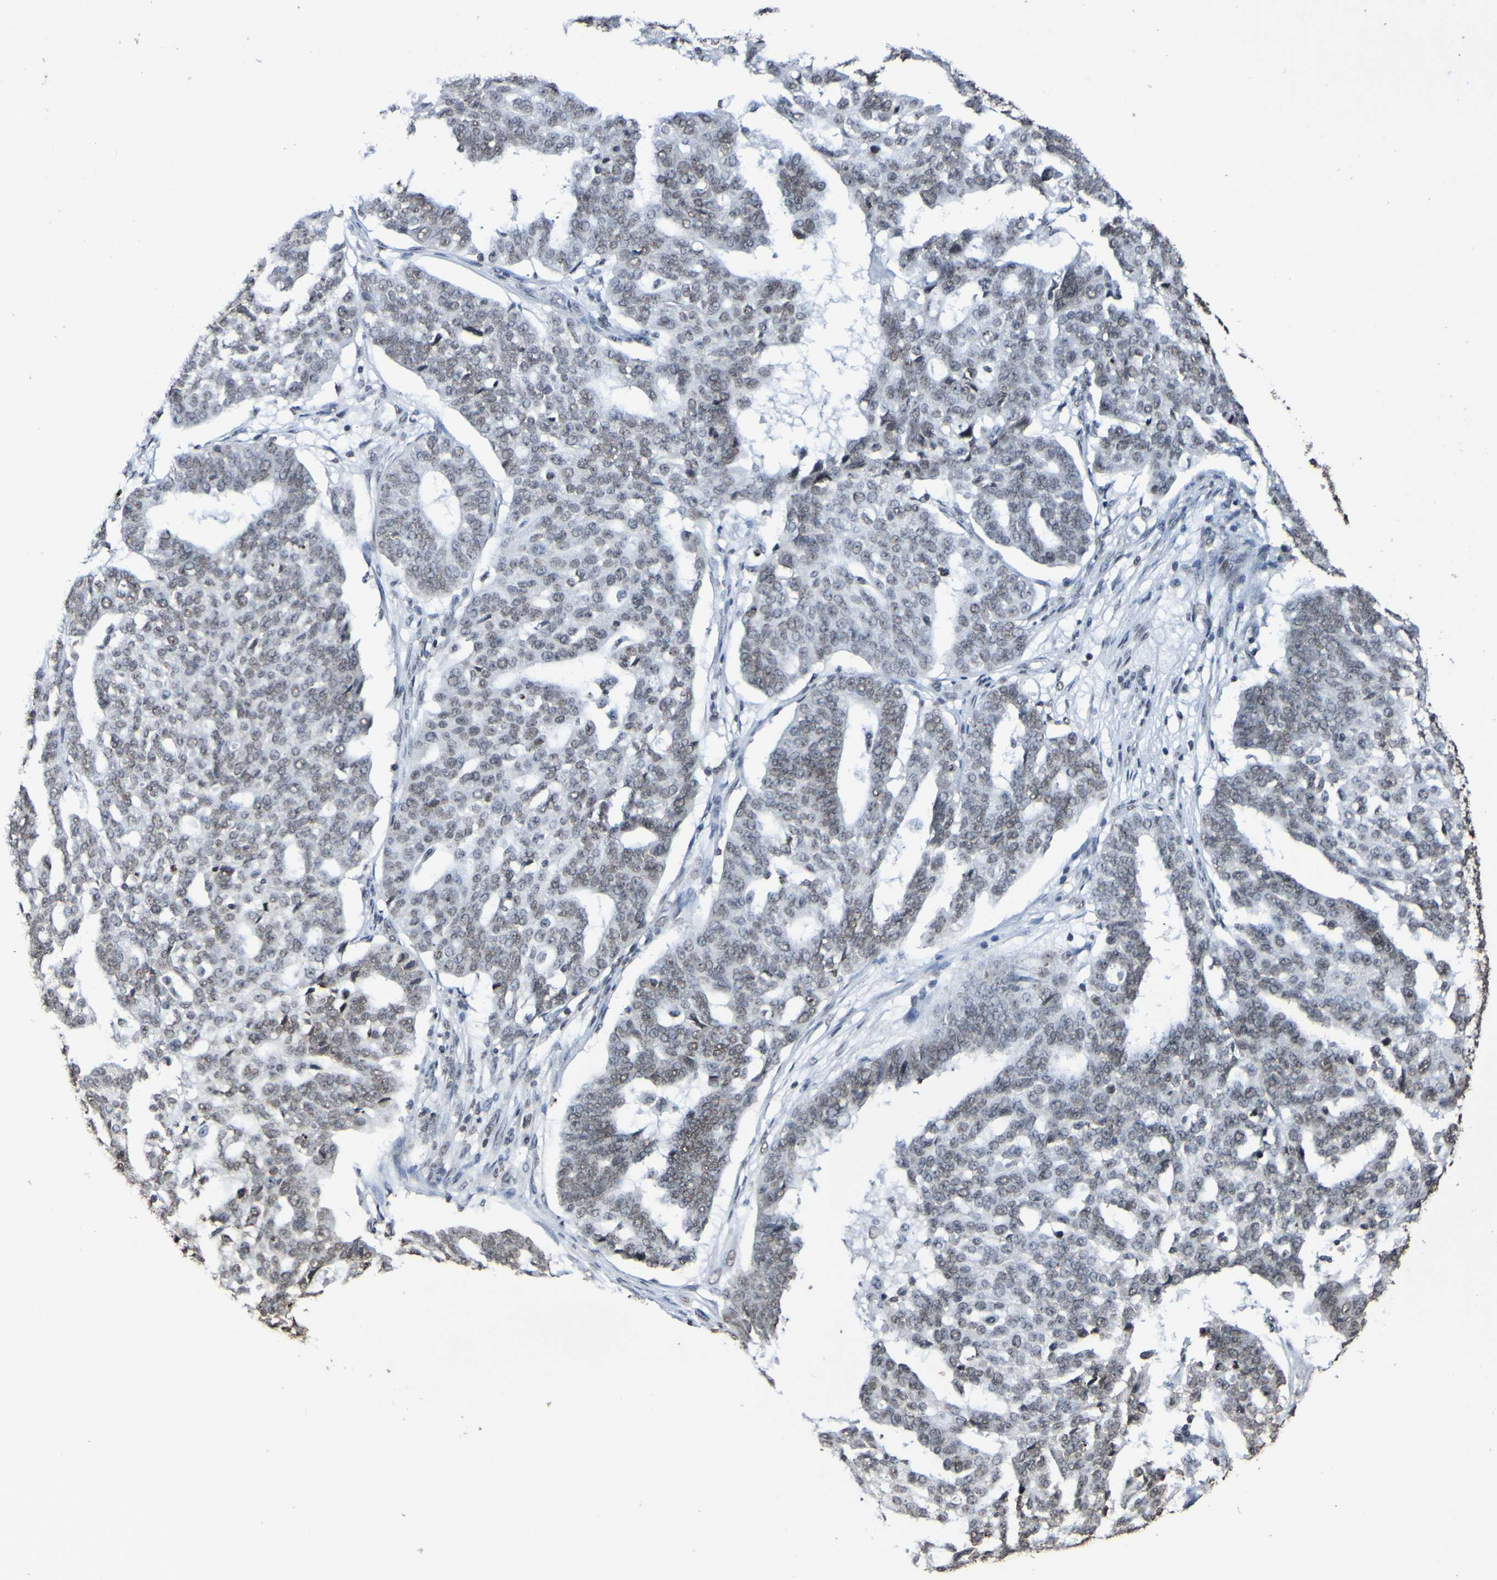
{"staining": {"intensity": "negative", "quantity": "none", "location": "none"}, "tissue": "ovarian cancer", "cell_type": "Tumor cells", "image_type": "cancer", "snomed": [{"axis": "morphology", "description": "Cystadenocarcinoma, serous, NOS"}, {"axis": "topography", "description": "Ovary"}], "caption": "Protein analysis of ovarian serous cystadenocarcinoma displays no significant positivity in tumor cells.", "gene": "GFI1", "patient": {"sex": "female", "age": 59}}